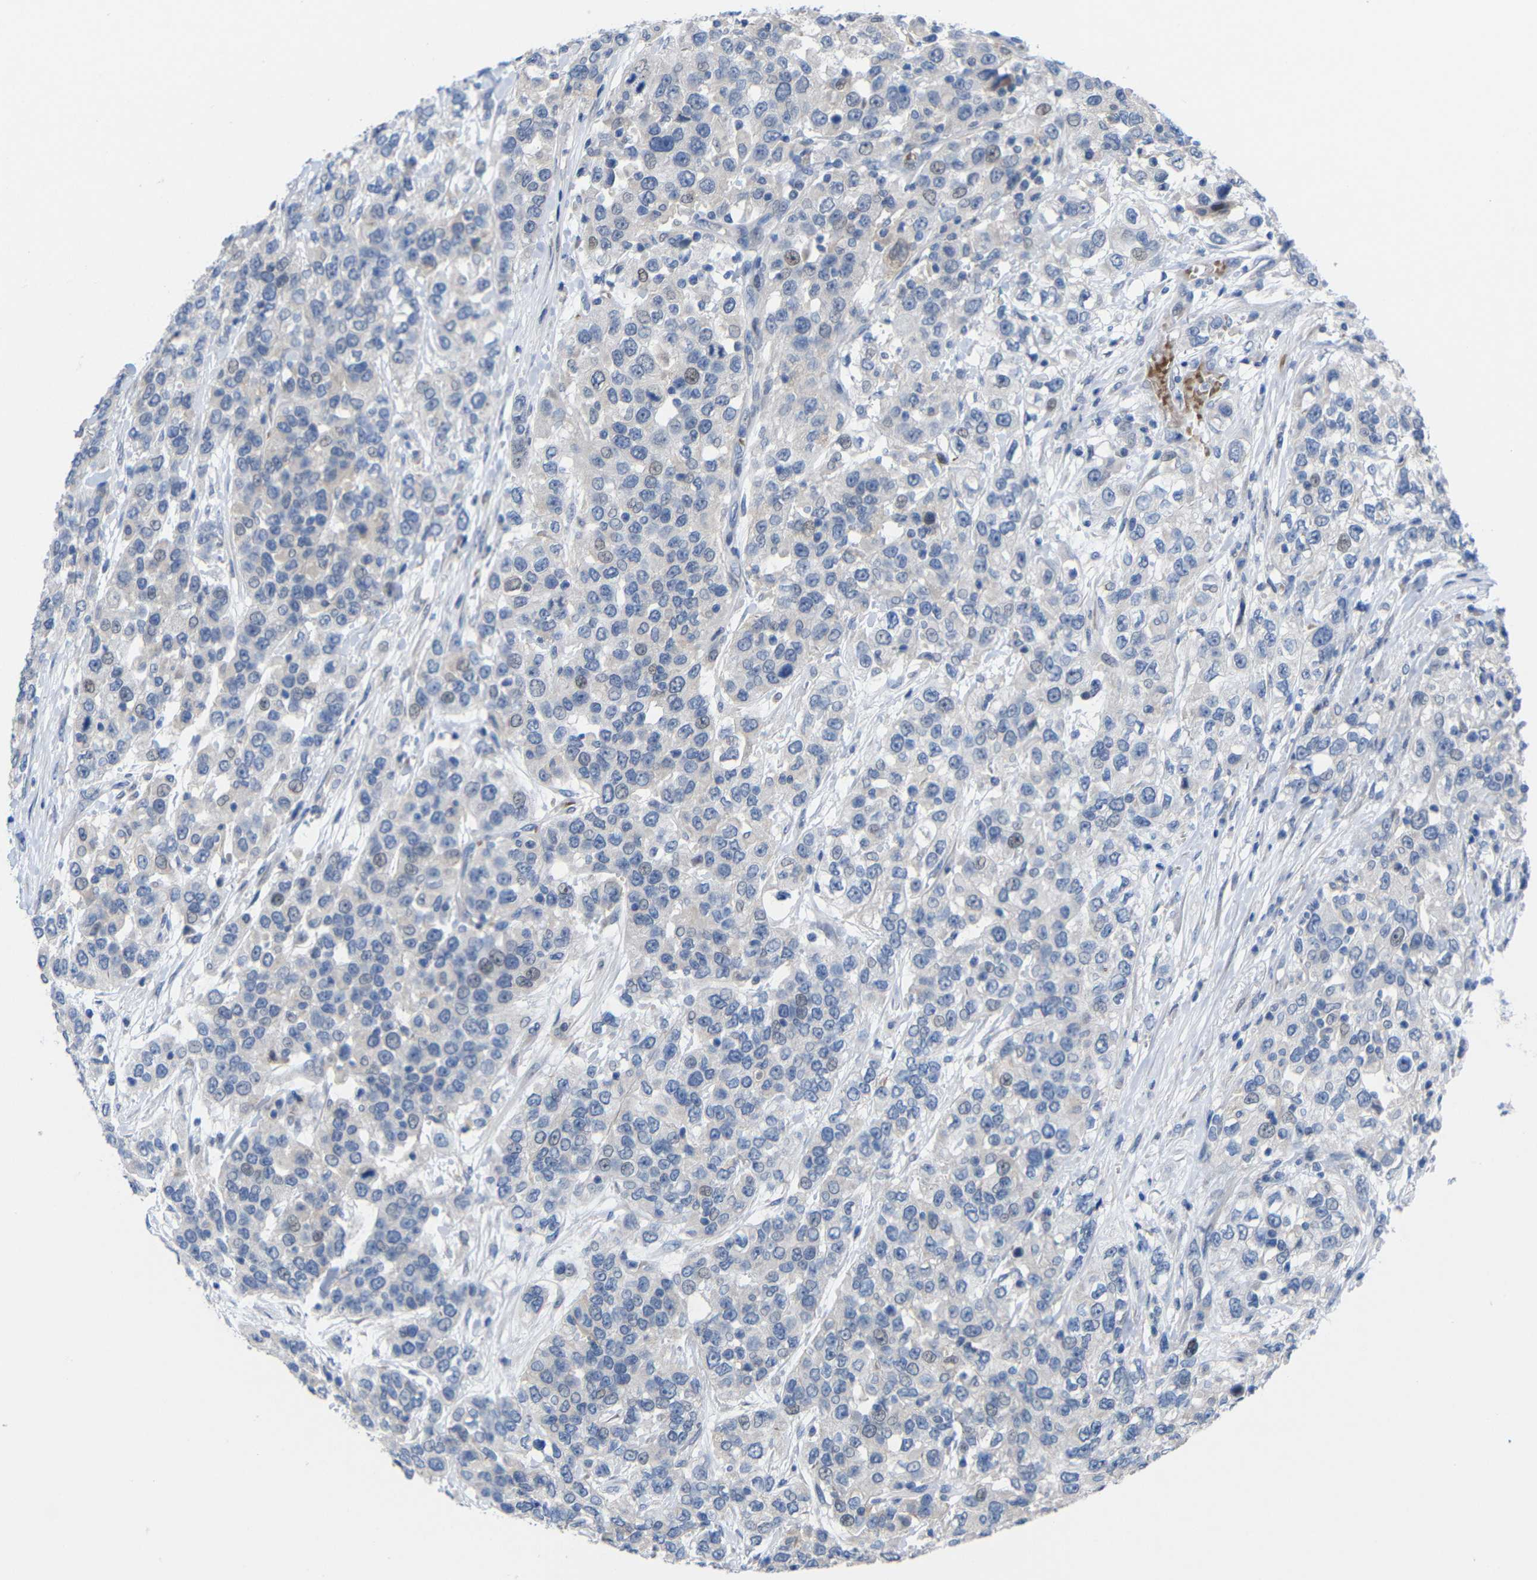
{"staining": {"intensity": "moderate", "quantity": "<25%", "location": "nuclear"}, "tissue": "urothelial cancer", "cell_type": "Tumor cells", "image_type": "cancer", "snomed": [{"axis": "morphology", "description": "Urothelial carcinoma, High grade"}, {"axis": "topography", "description": "Urinary bladder"}], "caption": "Immunohistochemical staining of human high-grade urothelial carcinoma reveals low levels of moderate nuclear positivity in about <25% of tumor cells.", "gene": "CMTM1", "patient": {"sex": "female", "age": 80}}